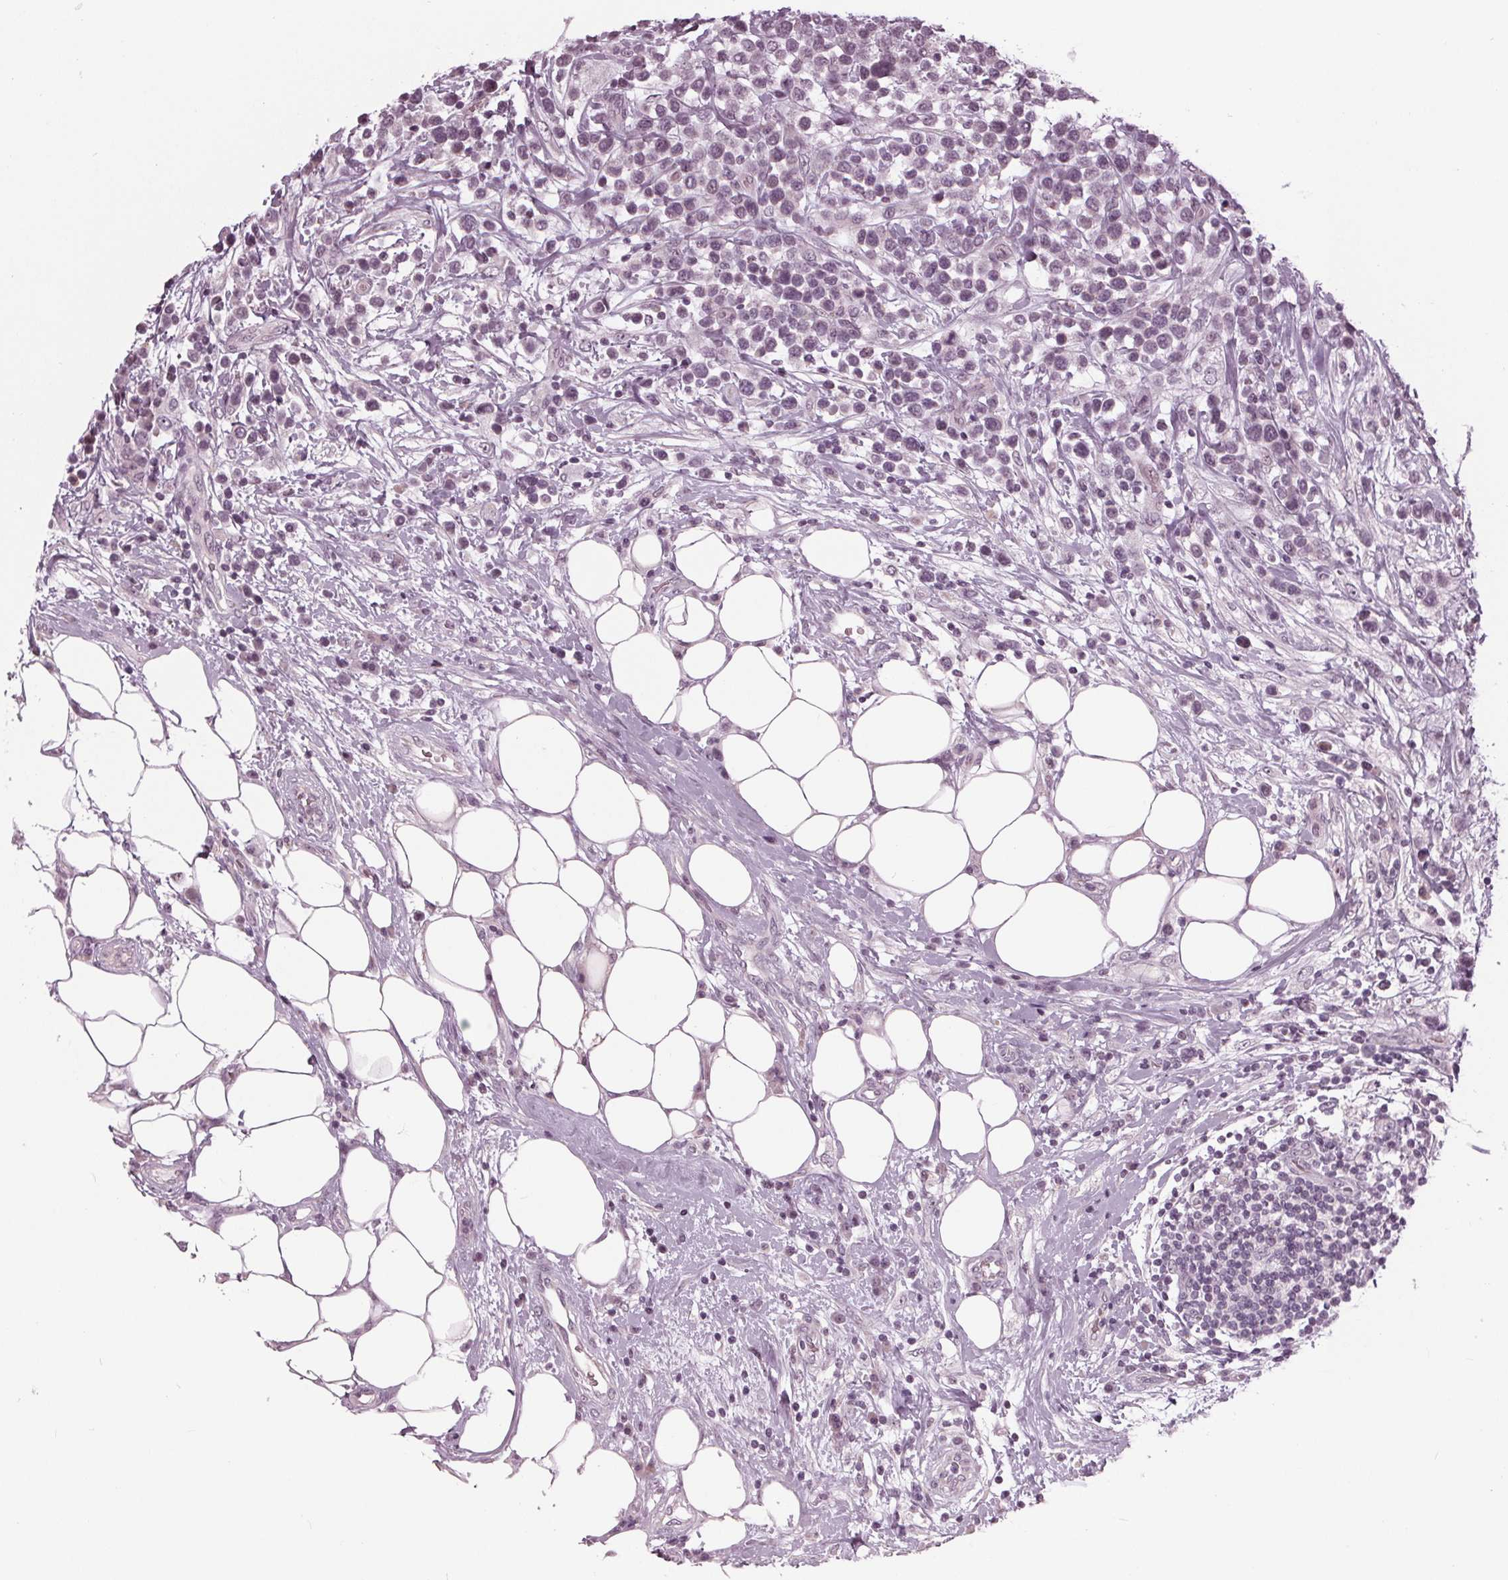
{"staining": {"intensity": "negative", "quantity": "none", "location": "none"}, "tissue": "lymphoma", "cell_type": "Tumor cells", "image_type": "cancer", "snomed": [{"axis": "morphology", "description": "Malignant lymphoma, non-Hodgkin's type, High grade"}, {"axis": "topography", "description": "Soft tissue"}], "caption": "This is an IHC histopathology image of human lymphoma. There is no staining in tumor cells.", "gene": "ADPRHL1", "patient": {"sex": "female", "age": 56}}